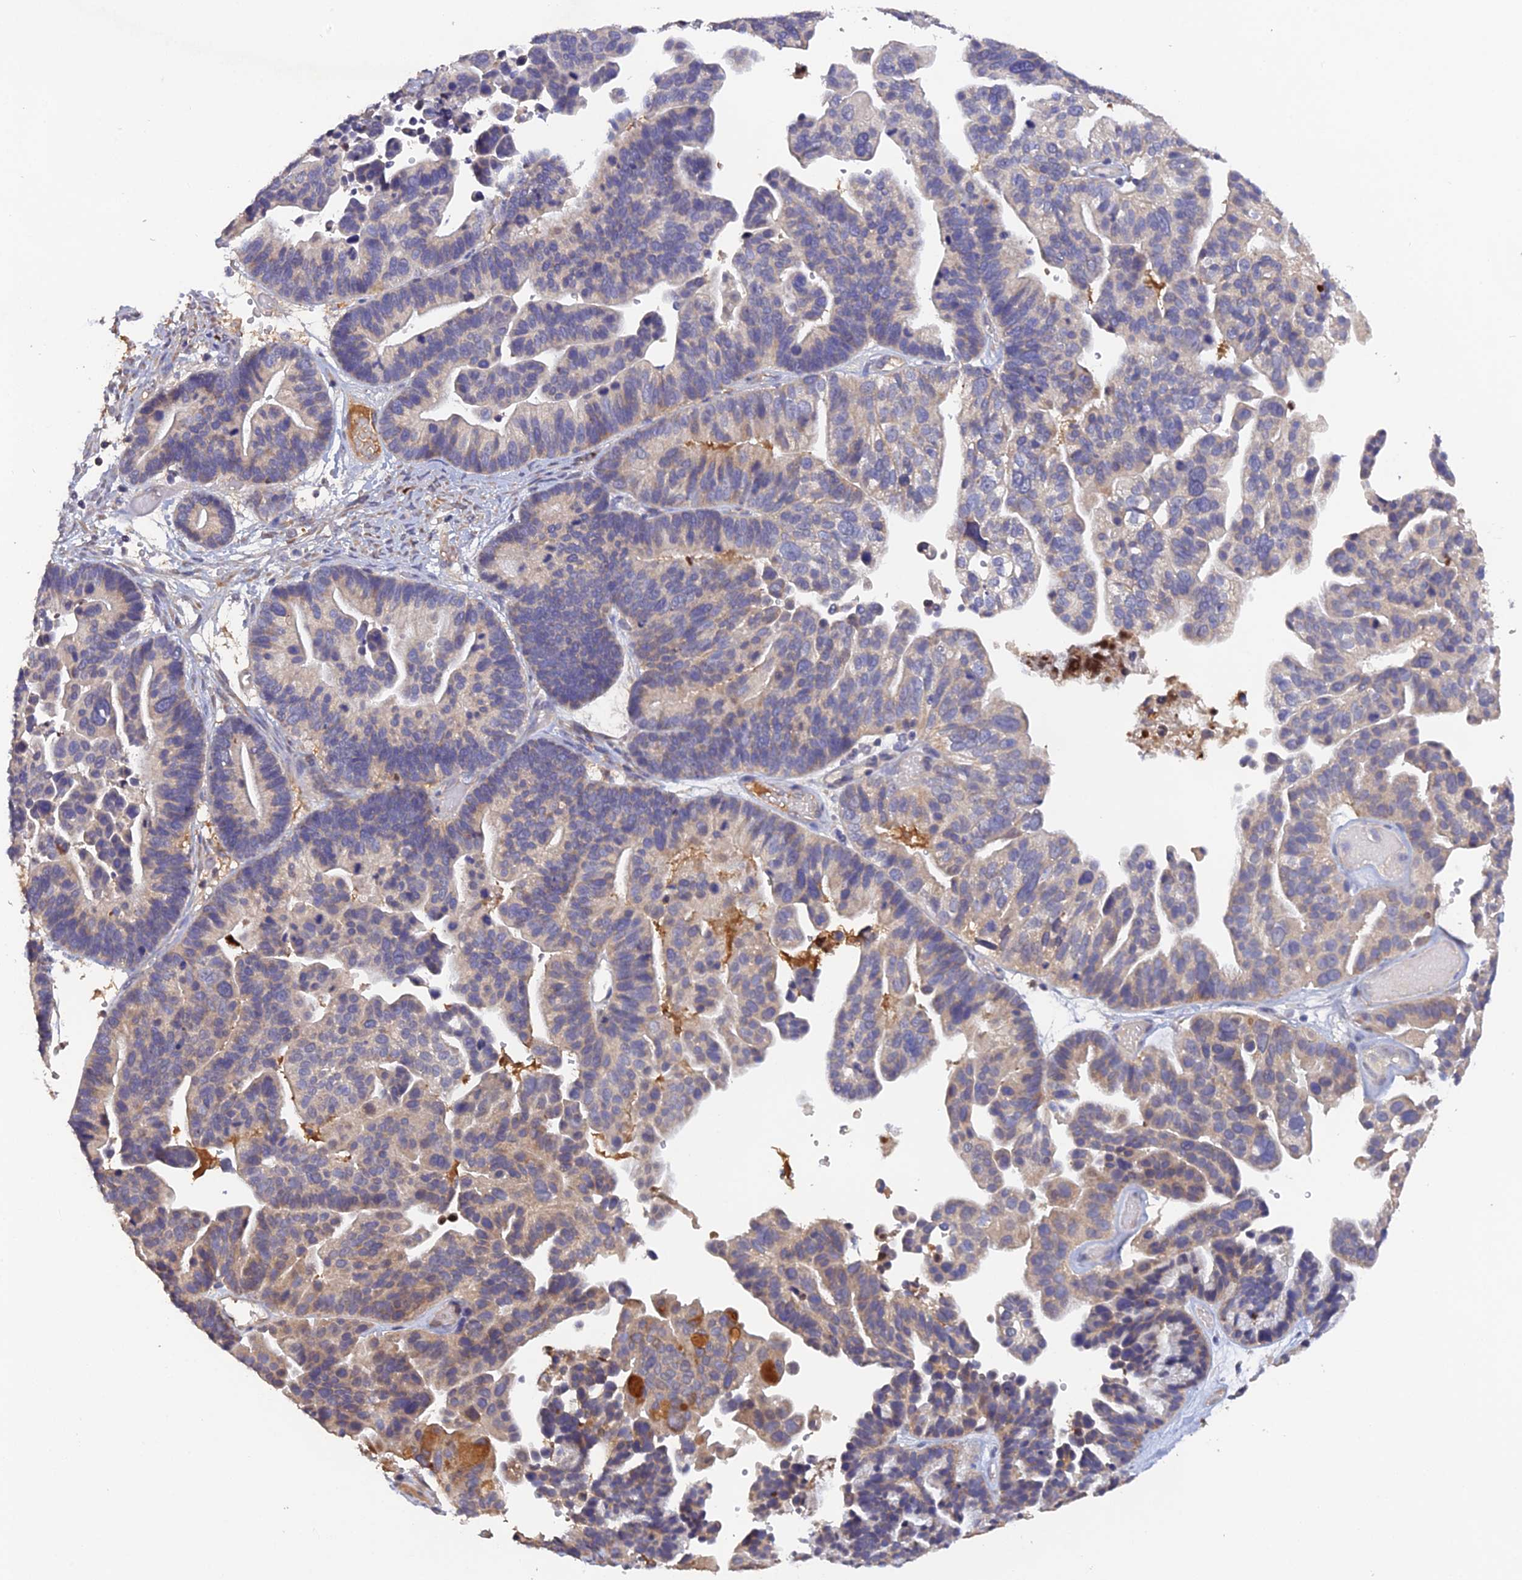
{"staining": {"intensity": "weak", "quantity": "25%-75%", "location": "cytoplasmic/membranous"}, "tissue": "ovarian cancer", "cell_type": "Tumor cells", "image_type": "cancer", "snomed": [{"axis": "morphology", "description": "Cystadenocarcinoma, serous, NOS"}, {"axis": "topography", "description": "Ovary"}], "caption": "The micrograph shows immunohistochemical staining of ovarian serous cystadenocarcinoma. There is weak cytoplasmic/membranous positivity is seen in about 25%-75% of tumor cells.", "gene": "SLC39A13", "patient": {"sex": "female", "age": 56}}